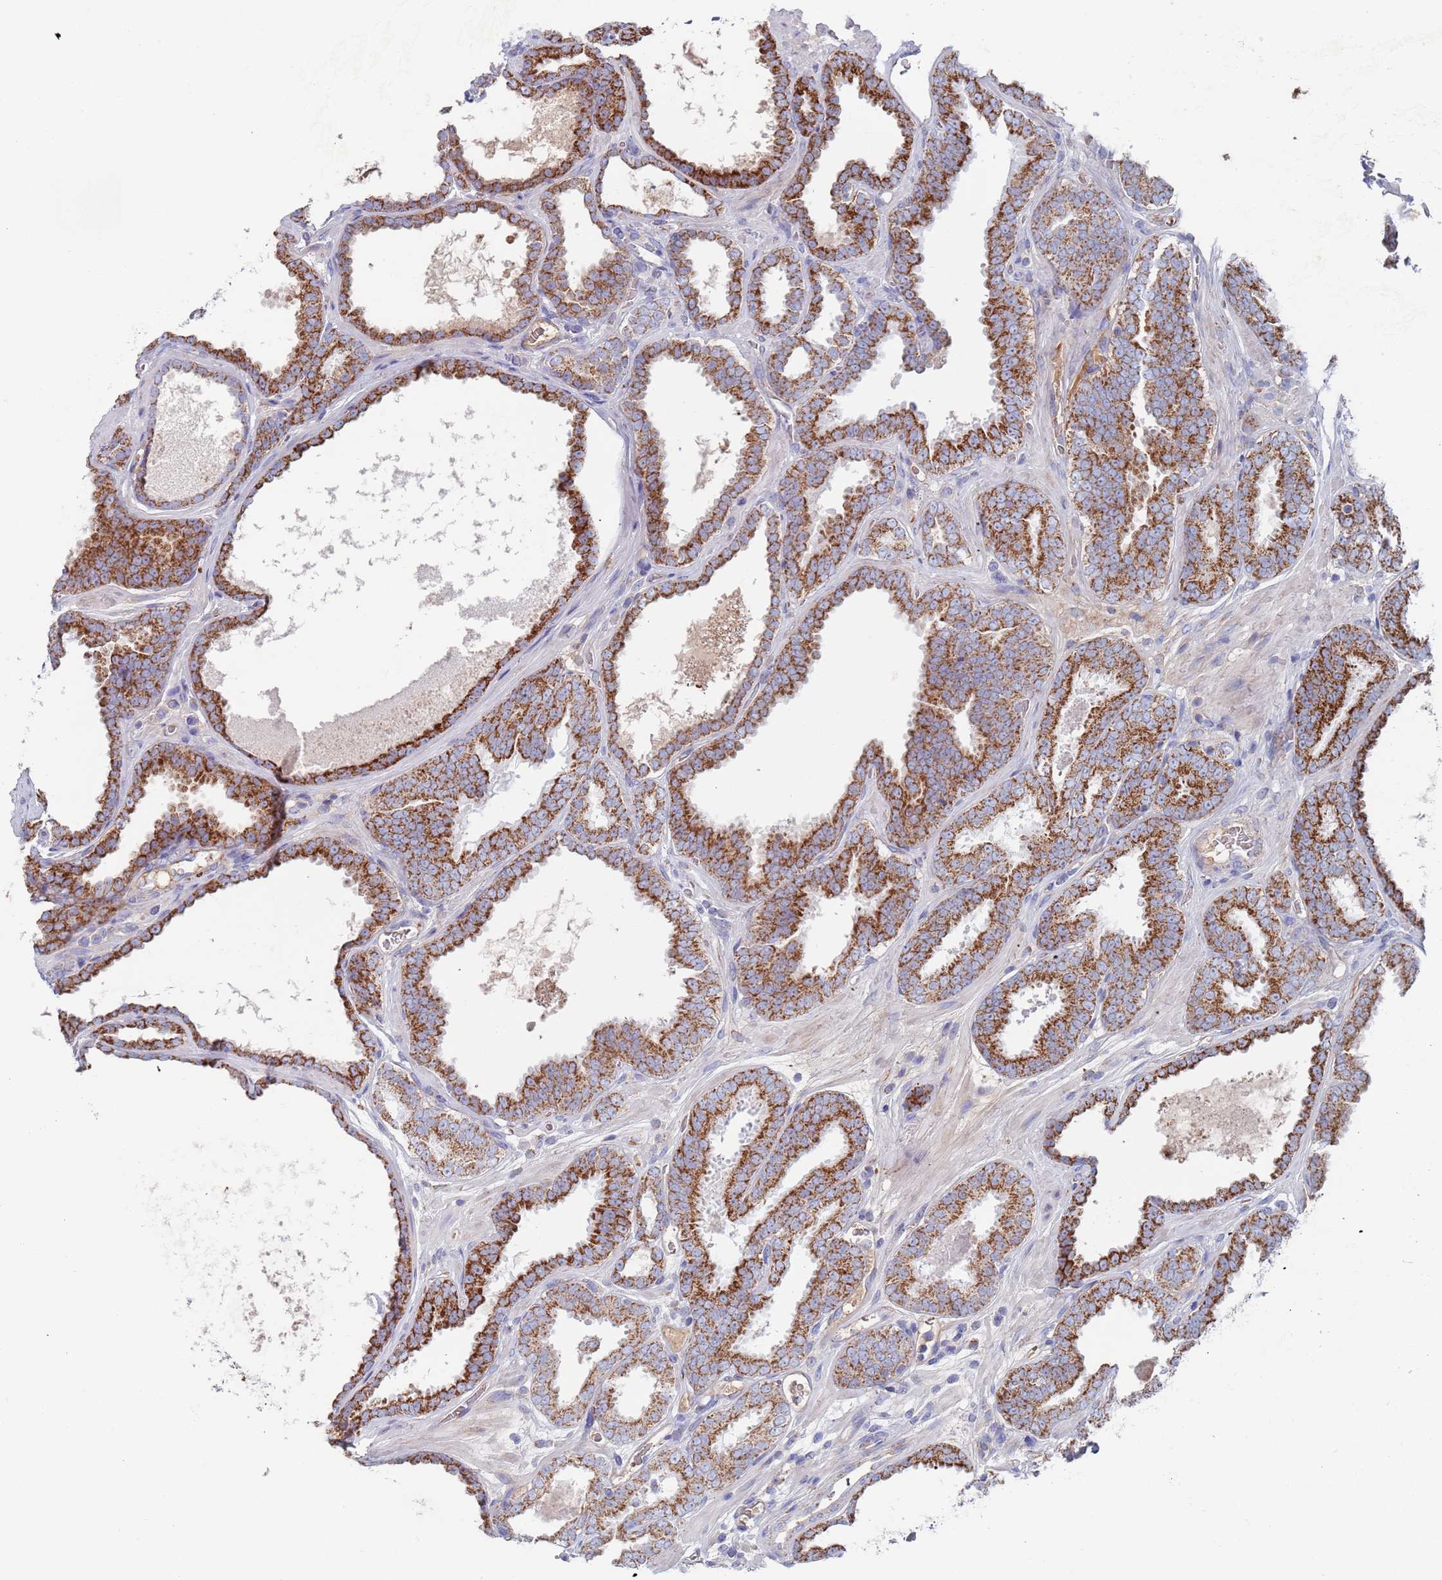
{"staining": {"intensity": "moderate", "quantity": "25%-75%", "location": "cytoplasmic/membranous"}, "tissue": "prostate cancer", "cell_type": "Tumor cells", "image_type": "cancer", "snomed": [{"axis": "morphology", "description": "Adenocarcinoma, High grade"}, {"axis": "topography", "description": "Prostate"}], "caption": "Protein expression analysis of human high-grade adenocarcinoma (prostate) reveals moderate cytoplasmic/membranous positivity in approximately 25%-75% of tumor cells.", "gene": "MRPL22", "patient": {"sex": "male", "age": 72}}